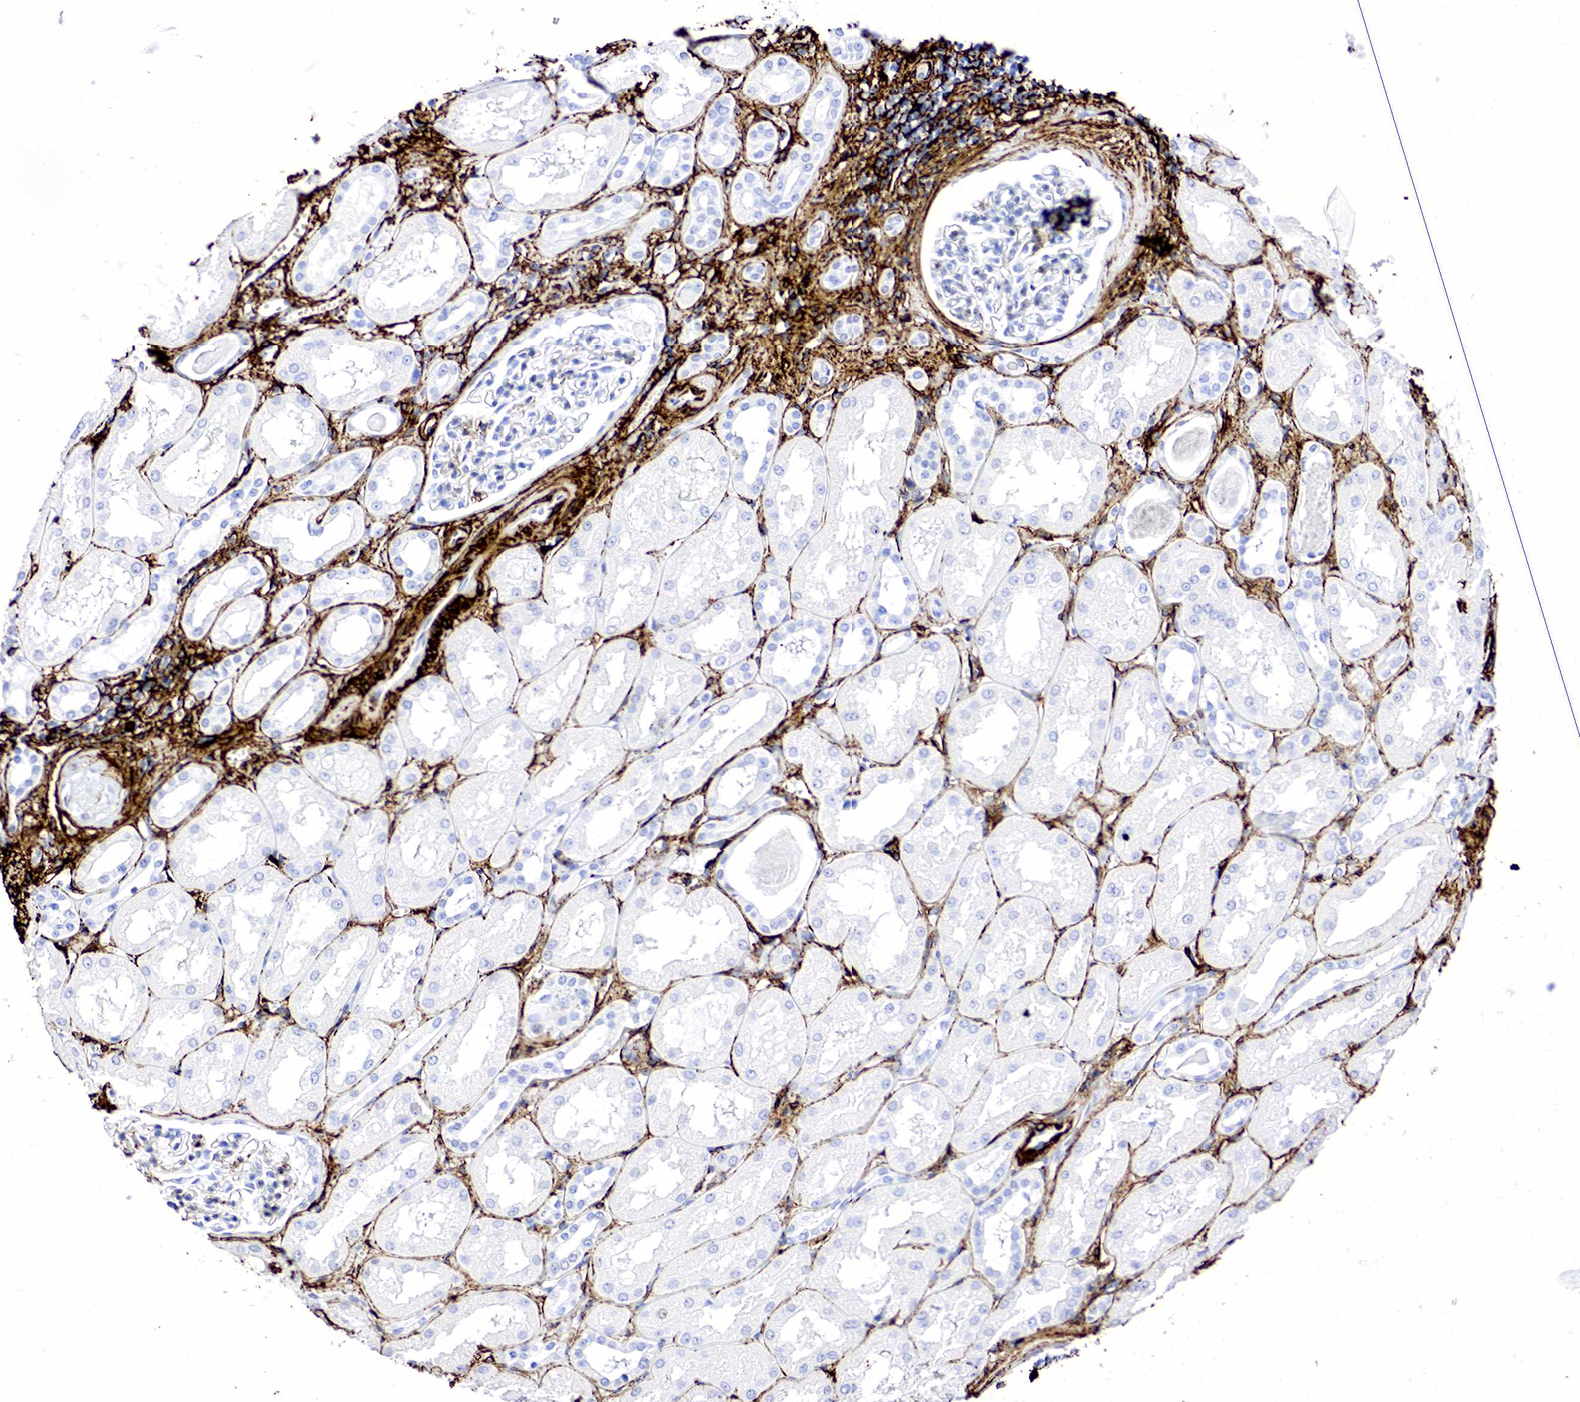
{"staining": {"intensity": "negative", "quantity": "none", "location": "none"}, "tissue": "kidney", "cell_type": "Cells in glomeruli", "image_type": "normal", "snomed": [{"axis": "morphology", "description": "Normal tissue, NOS"}, {"axis": "topography", "description": "Kidney"}], "caption": "Histopathology image shows no protein staining in cells in glomeruli of unremarkable kidney.", "gene": "ACTA2", "patient": {"sex": "male", "age": 61}}